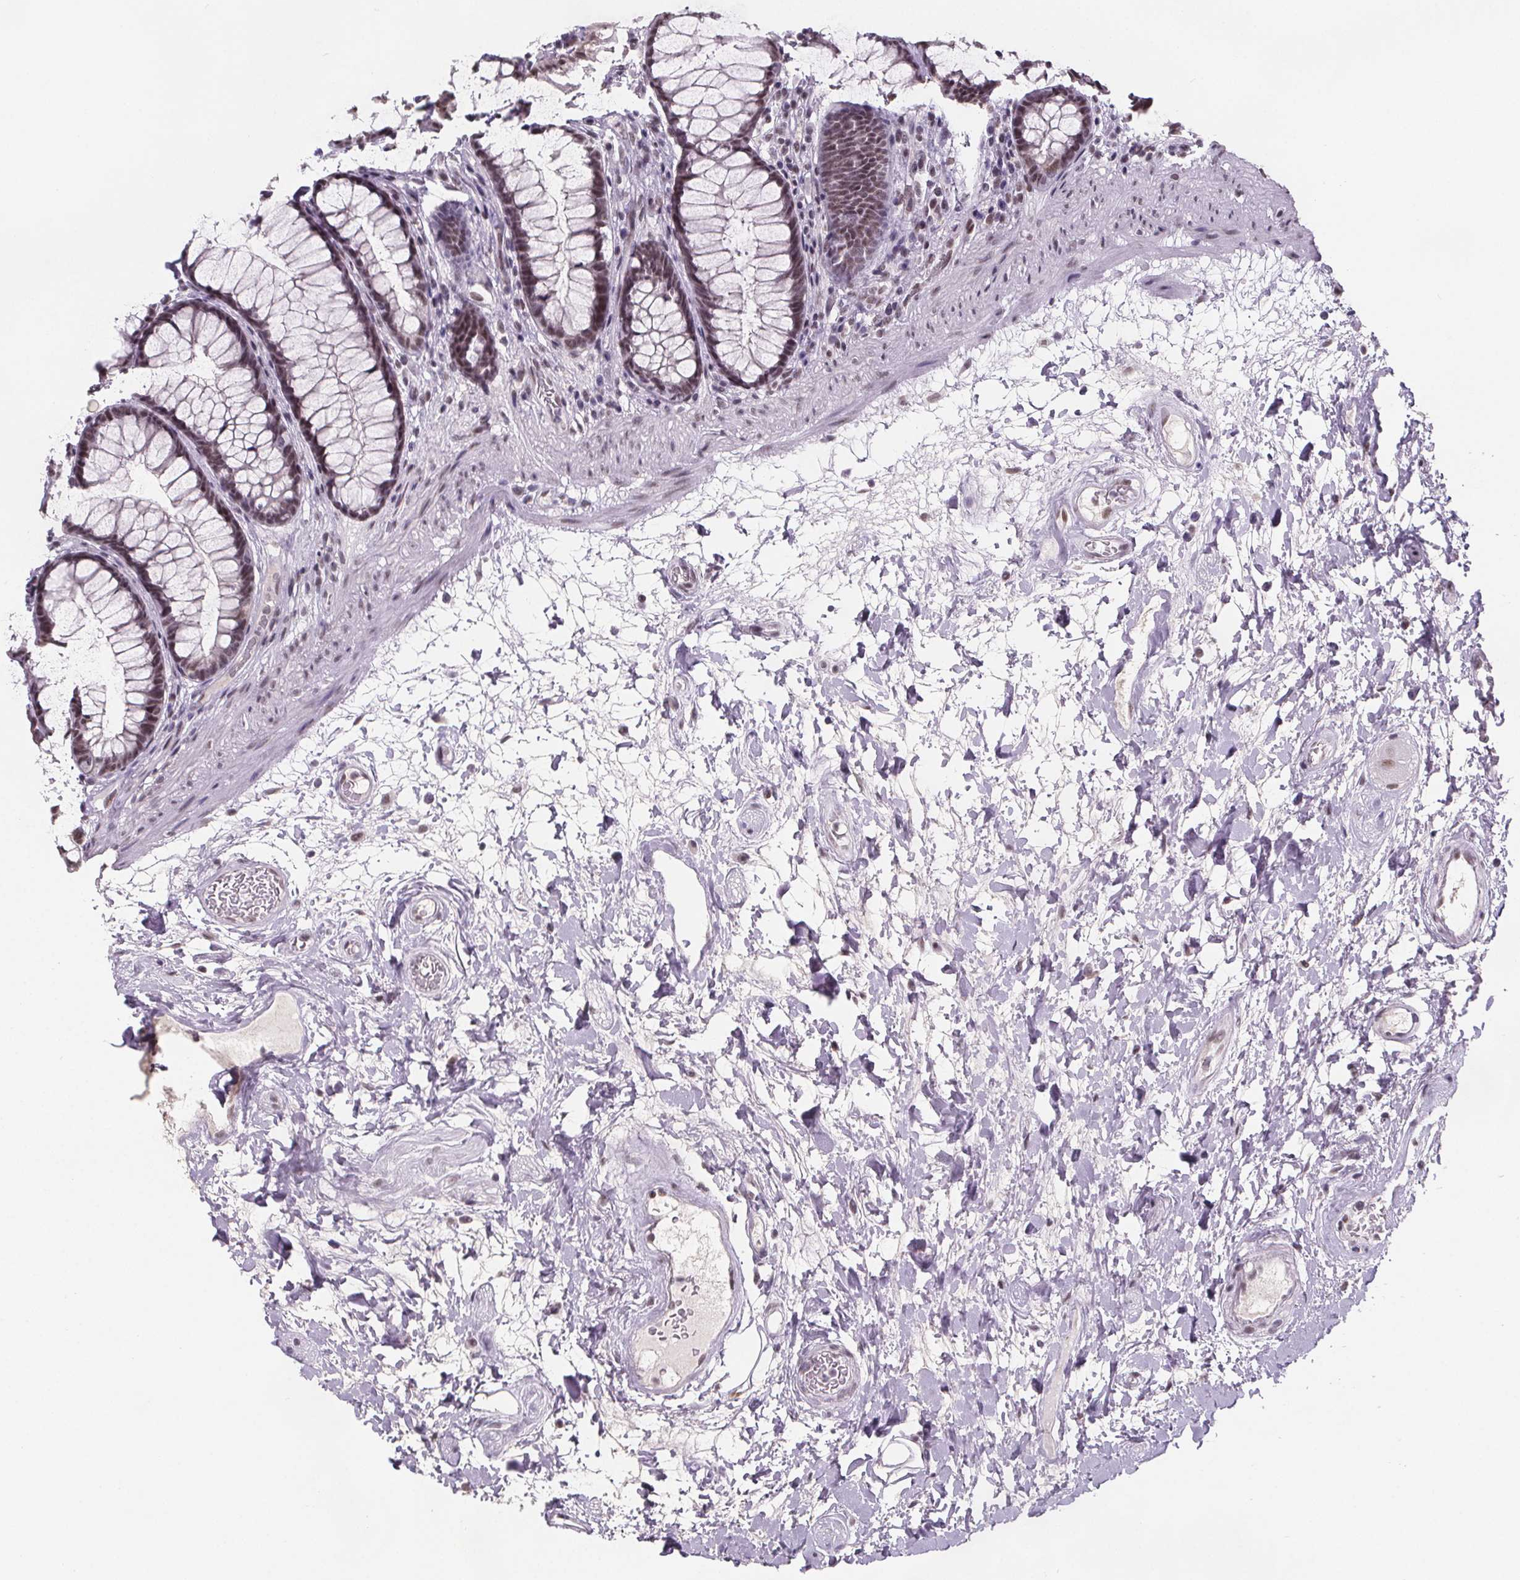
{"staining": {"intensity": "weak", "quantity": ">75%", "location": "nuclear"}, "tissue": "rectum", "cell_type": "Glandular cells", "image_type": "normal", "snomed": [{"axis": "morphology", "description": "Normal tissue, NOS"}, {"axis": "topography", "description": "Rectum"}], "caption": "Glandular cells reveal weak nuclear expression in about >75% of cells in unremarkable rectum. Using DAB (3,3'-diaminobenzidine) (brown) and hematoxylin (blue) stains, captured at high magnification using brightfield microscopy.", "gene": "ZNF572", "patient": {"sex": "male", "age": 72}}